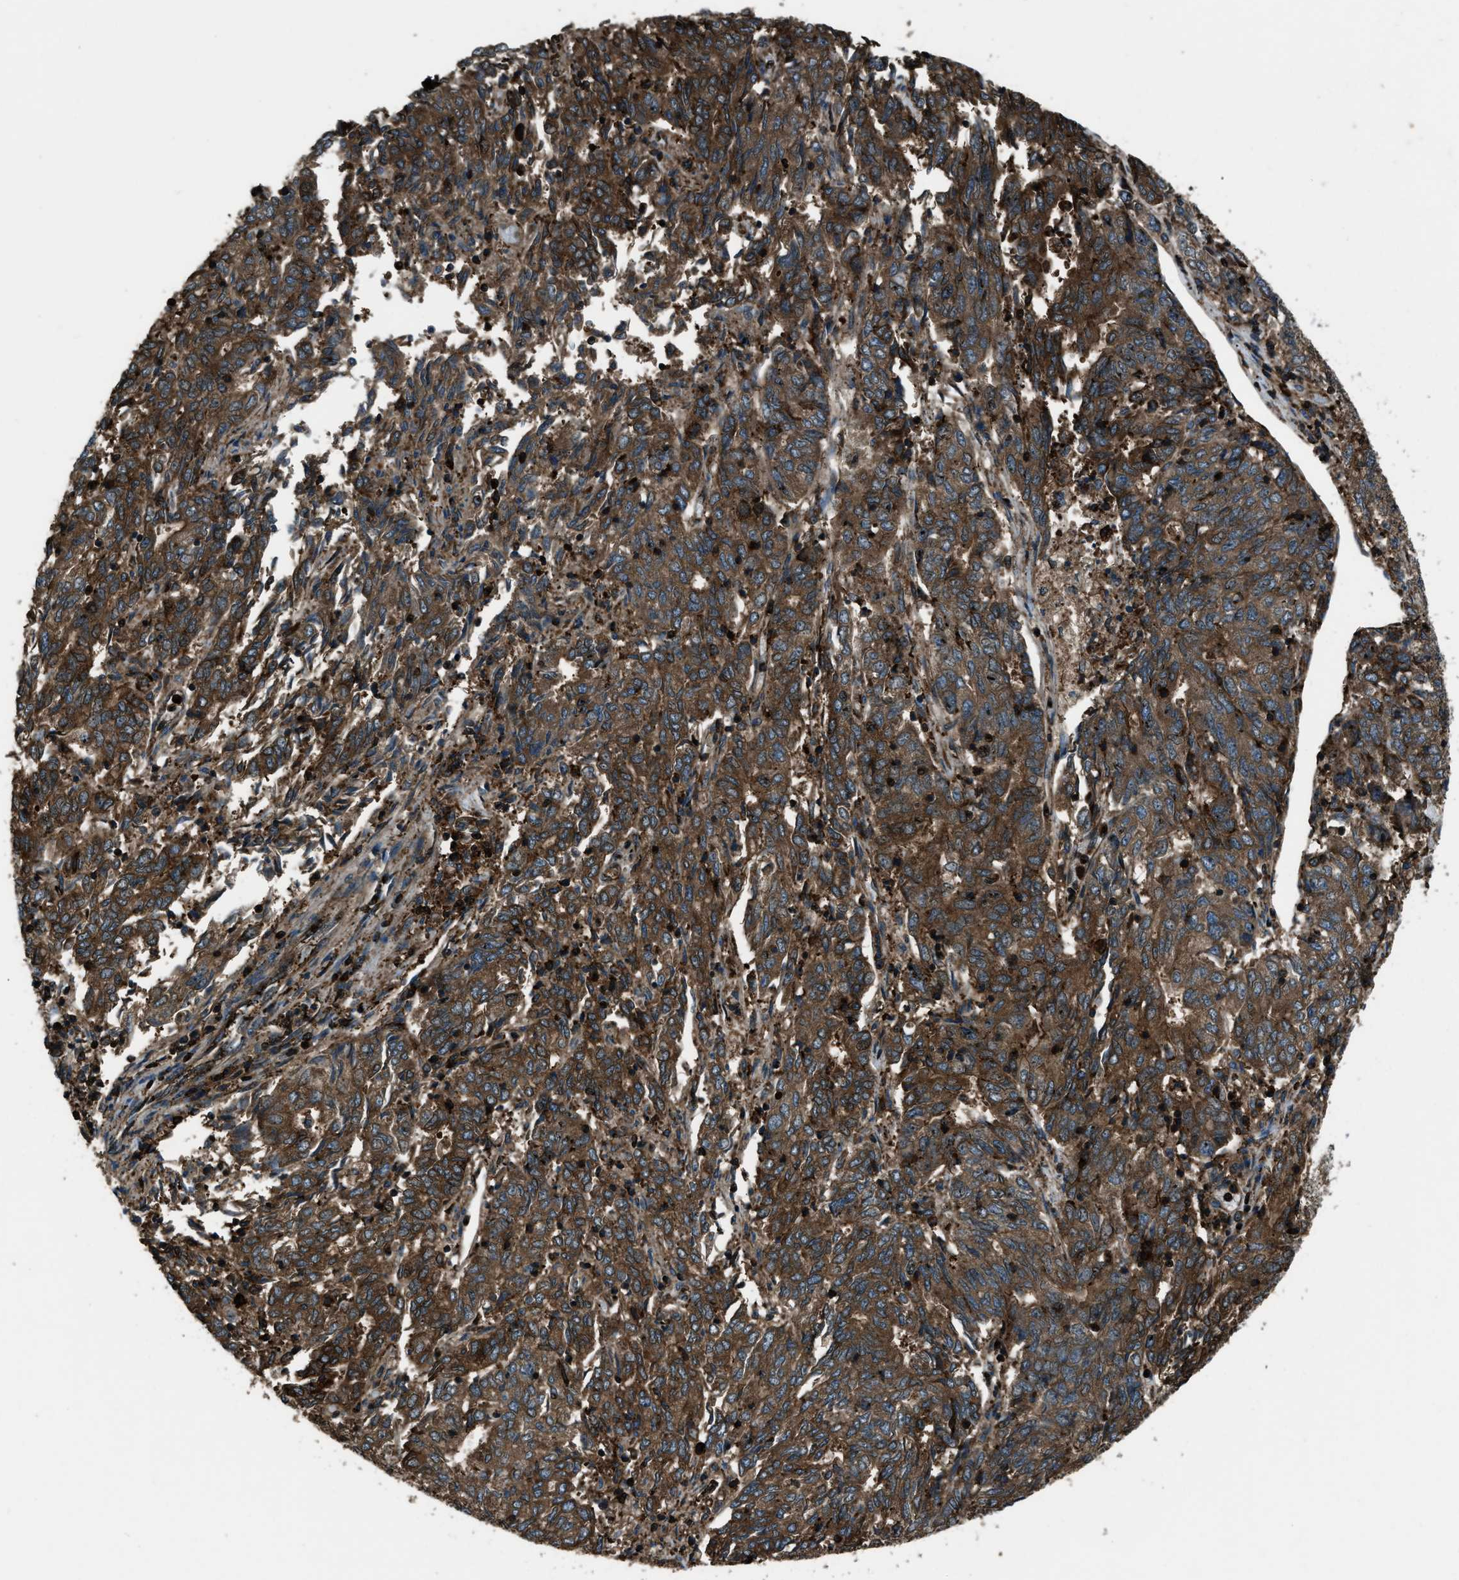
{"staining": {"intensity": "moderate", "quantity": ">75%", "location": "cytoplasmic/membranous"}, "tissue": "endometrial cancer", "cell_type": "Tumor cells", "image_type": "cancer", "snomed": [{"axis": "morphology", "description": "Adenocarcinoma, NOS"}, {"axis": "topography", "description": "Endometrium"}], "caption": "Tumor cells exhibit medium levels of moderate cytoplasmic/membranous expression in about >75% of cells in endometrial cancer (adenocarcinoma).", "gene": "SNX30", "patient": {"sex": "female", "age": 80}}